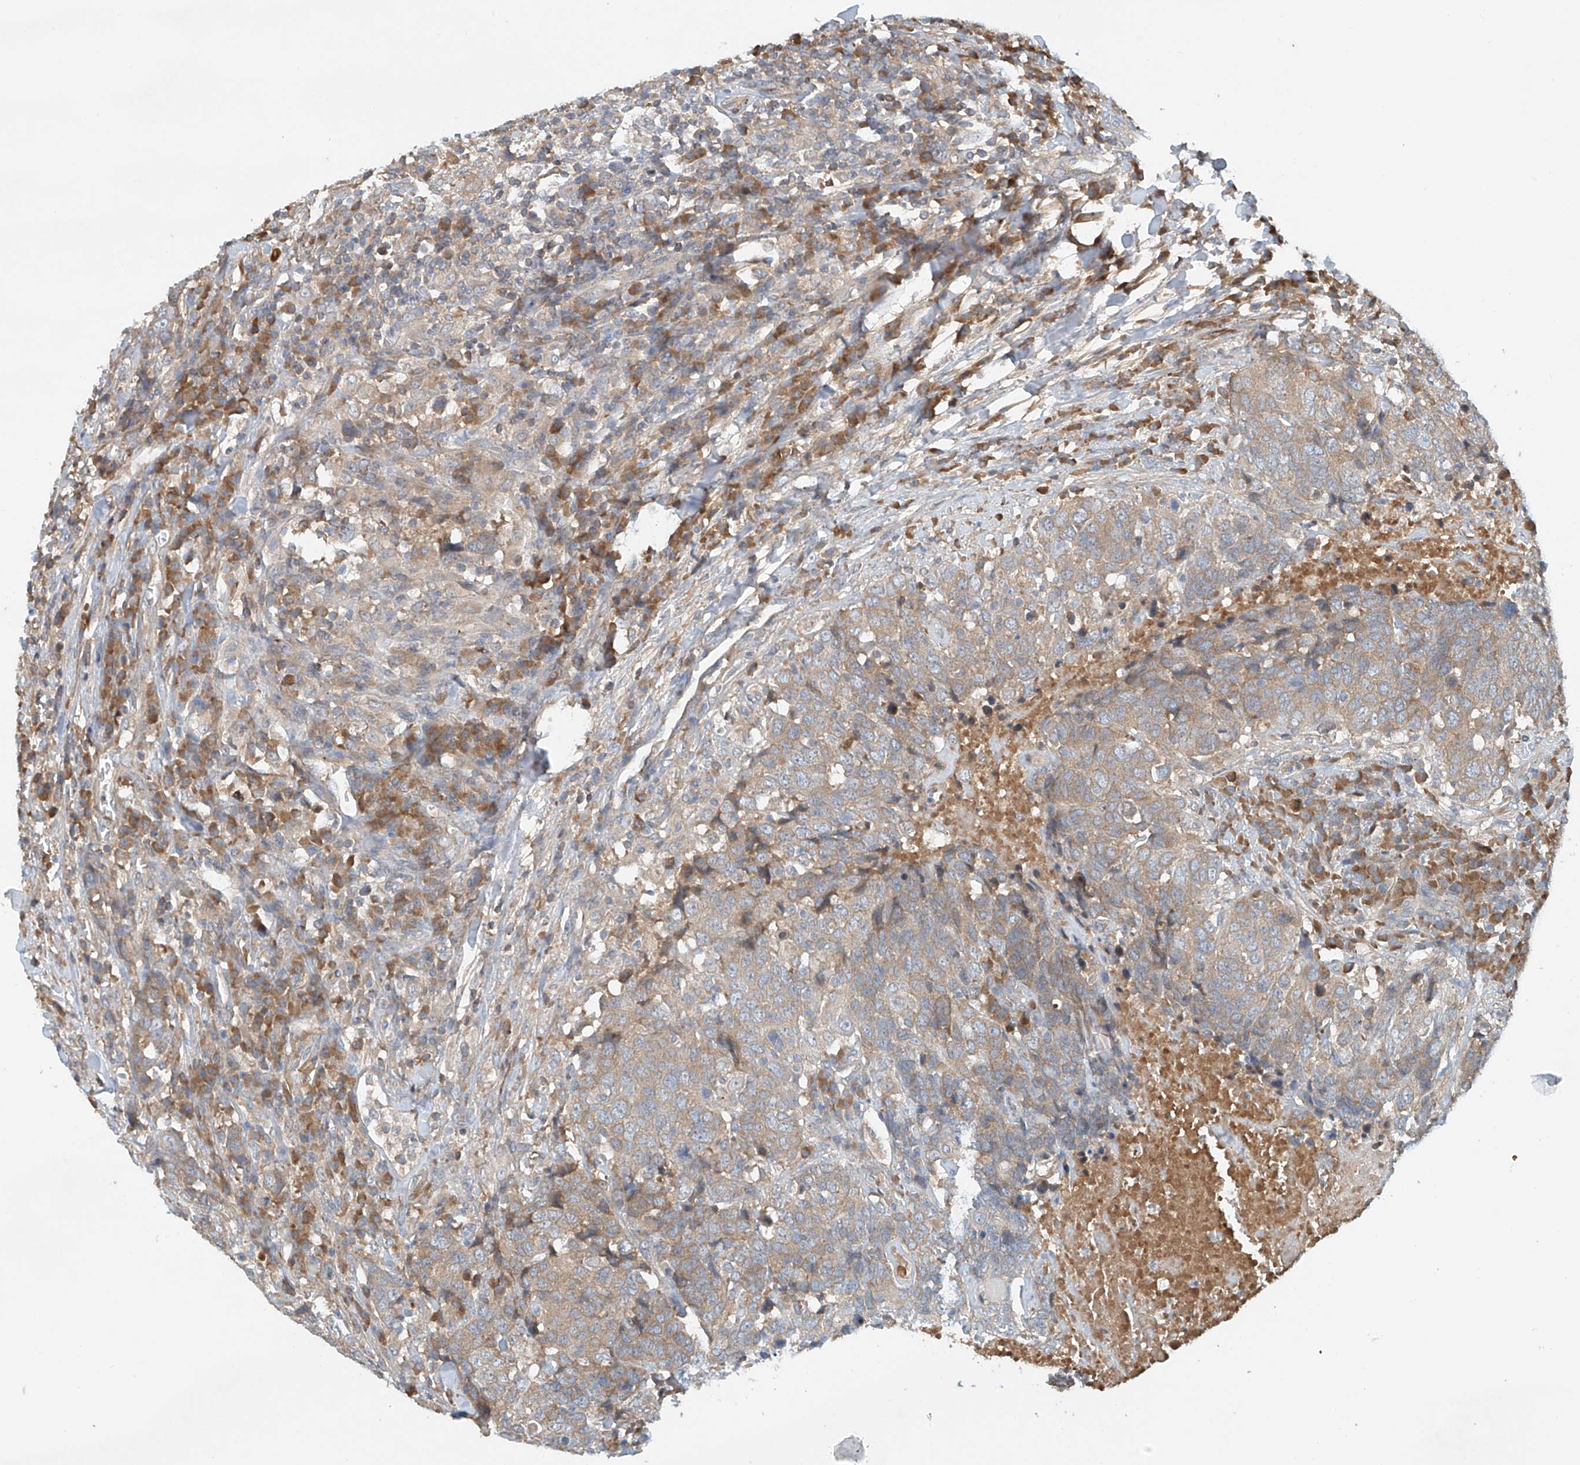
{"staining": {"intensity": "weak", "quantity": ">75%", "location": "cytoplasmic/membranous"}, "tissue": "head and neck cancer", "cell_type": "Tumor cells", "image_type": "cancer", "snomed": [{"axis": "morphology", "description": "Squamous cell carcinoma, NOS"}, {"axis": "topography", "description": "Head-Neck"}], "caption": "There is low levels of weak cytoplasmic/membranous expression in tumor cells of head and neck squamous cell carcinoma, as demonstrated by immunohistochemical staining (brown color).", "gene": "LYRM9", "patient": {"sex": "male", "age": 66}}